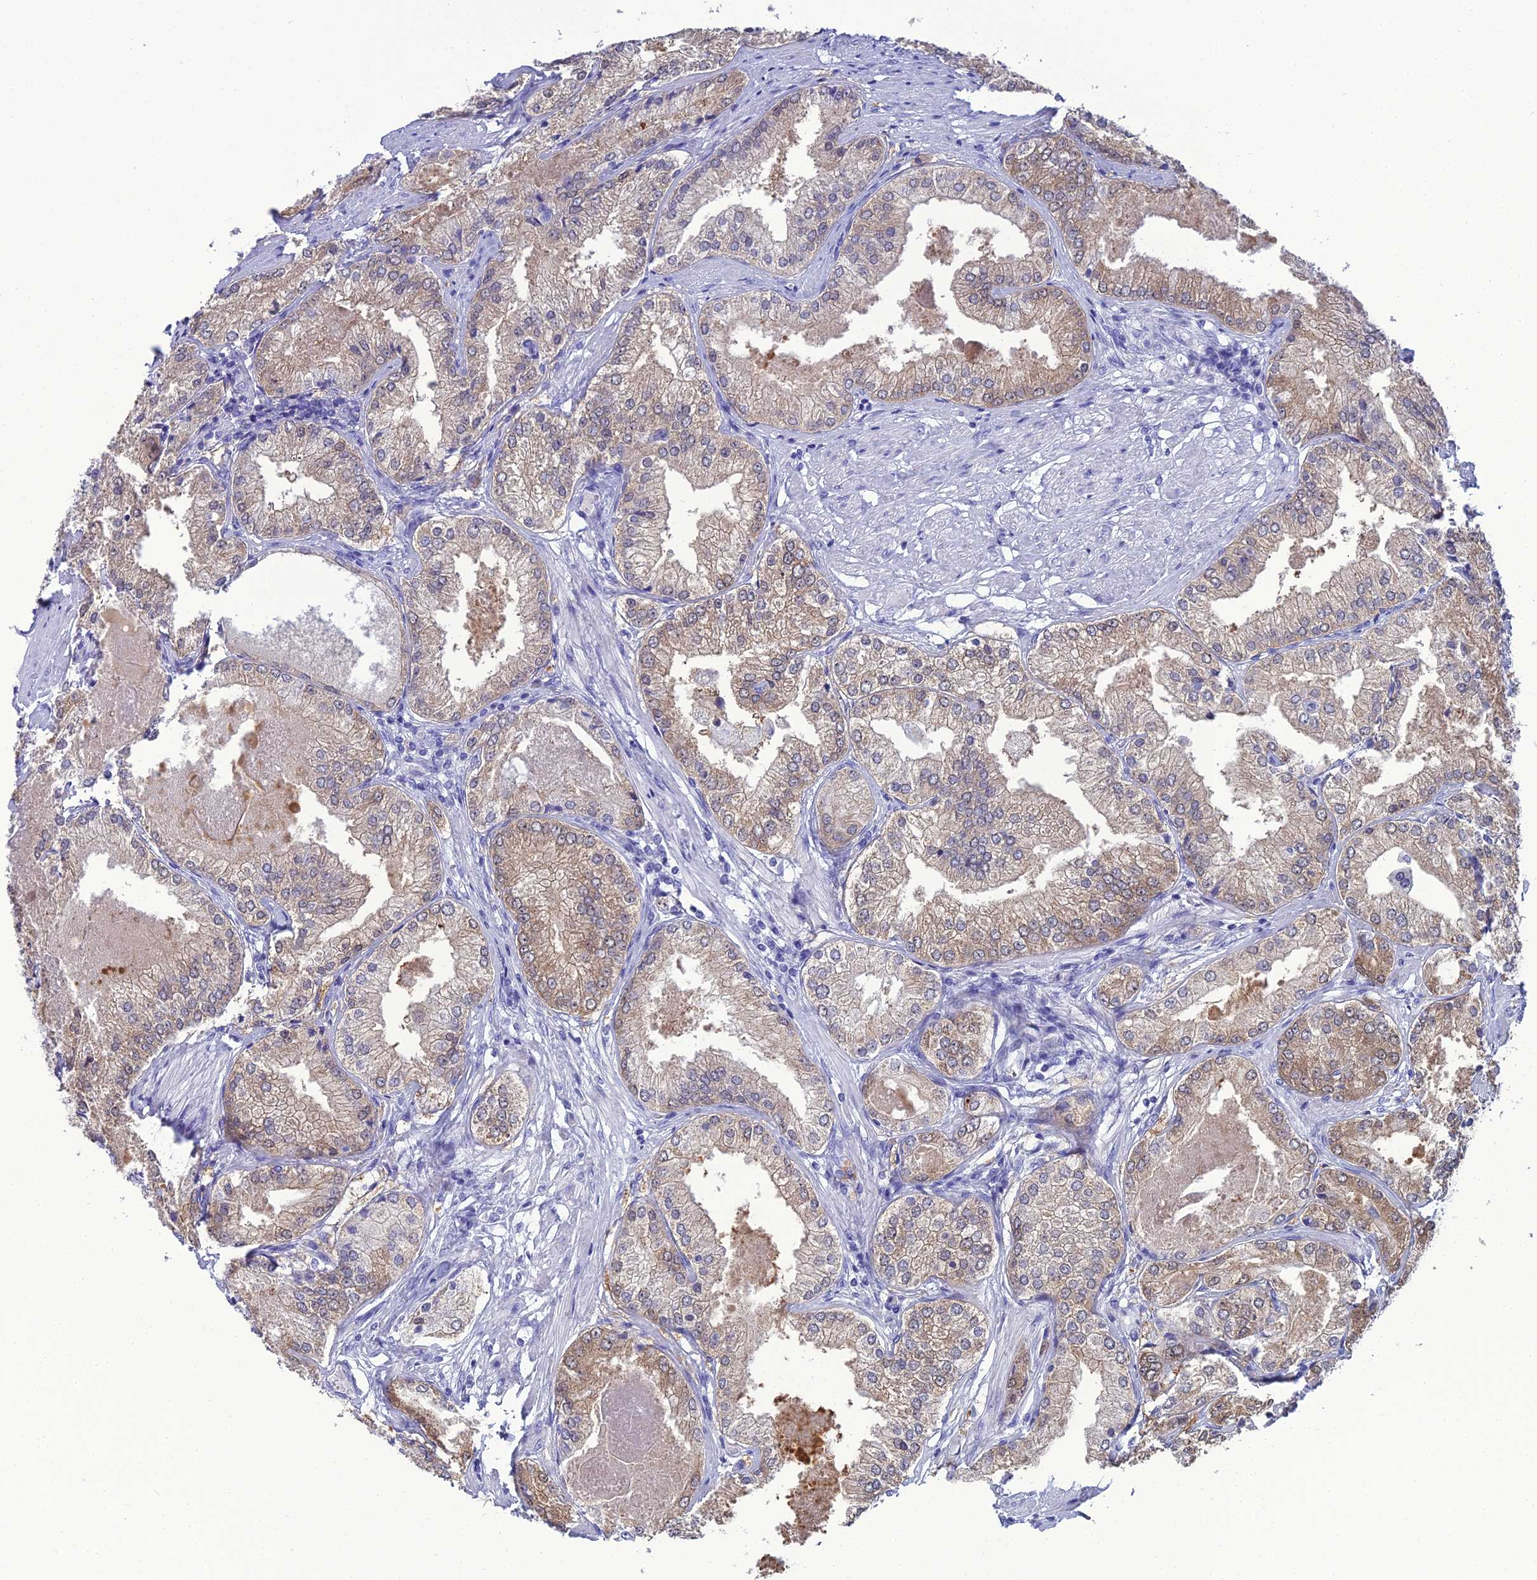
{"staining": {"intensity": "moderate", "quantity": "<25%", "location": "cytoplasmic/membranous"}, "tissue": "prostate cancer", "cell_type": "Tumor cells", "image_type": "cancer", "snomed": [{"axis": "morphology", "description": "Adenocarcinoma, Low grade"}, {"axis": "topography", "description": "Prostate"}], "caption": "There is low levels of moderate cytoplasmic/membranous expression in tumor cells of low-grade adenocarcinoma (prostate), as demonstrated by immunohistochemical staining (brown color).", "gene": "GNPNAT1", "patient": {"sex": "male", "age": 68}}